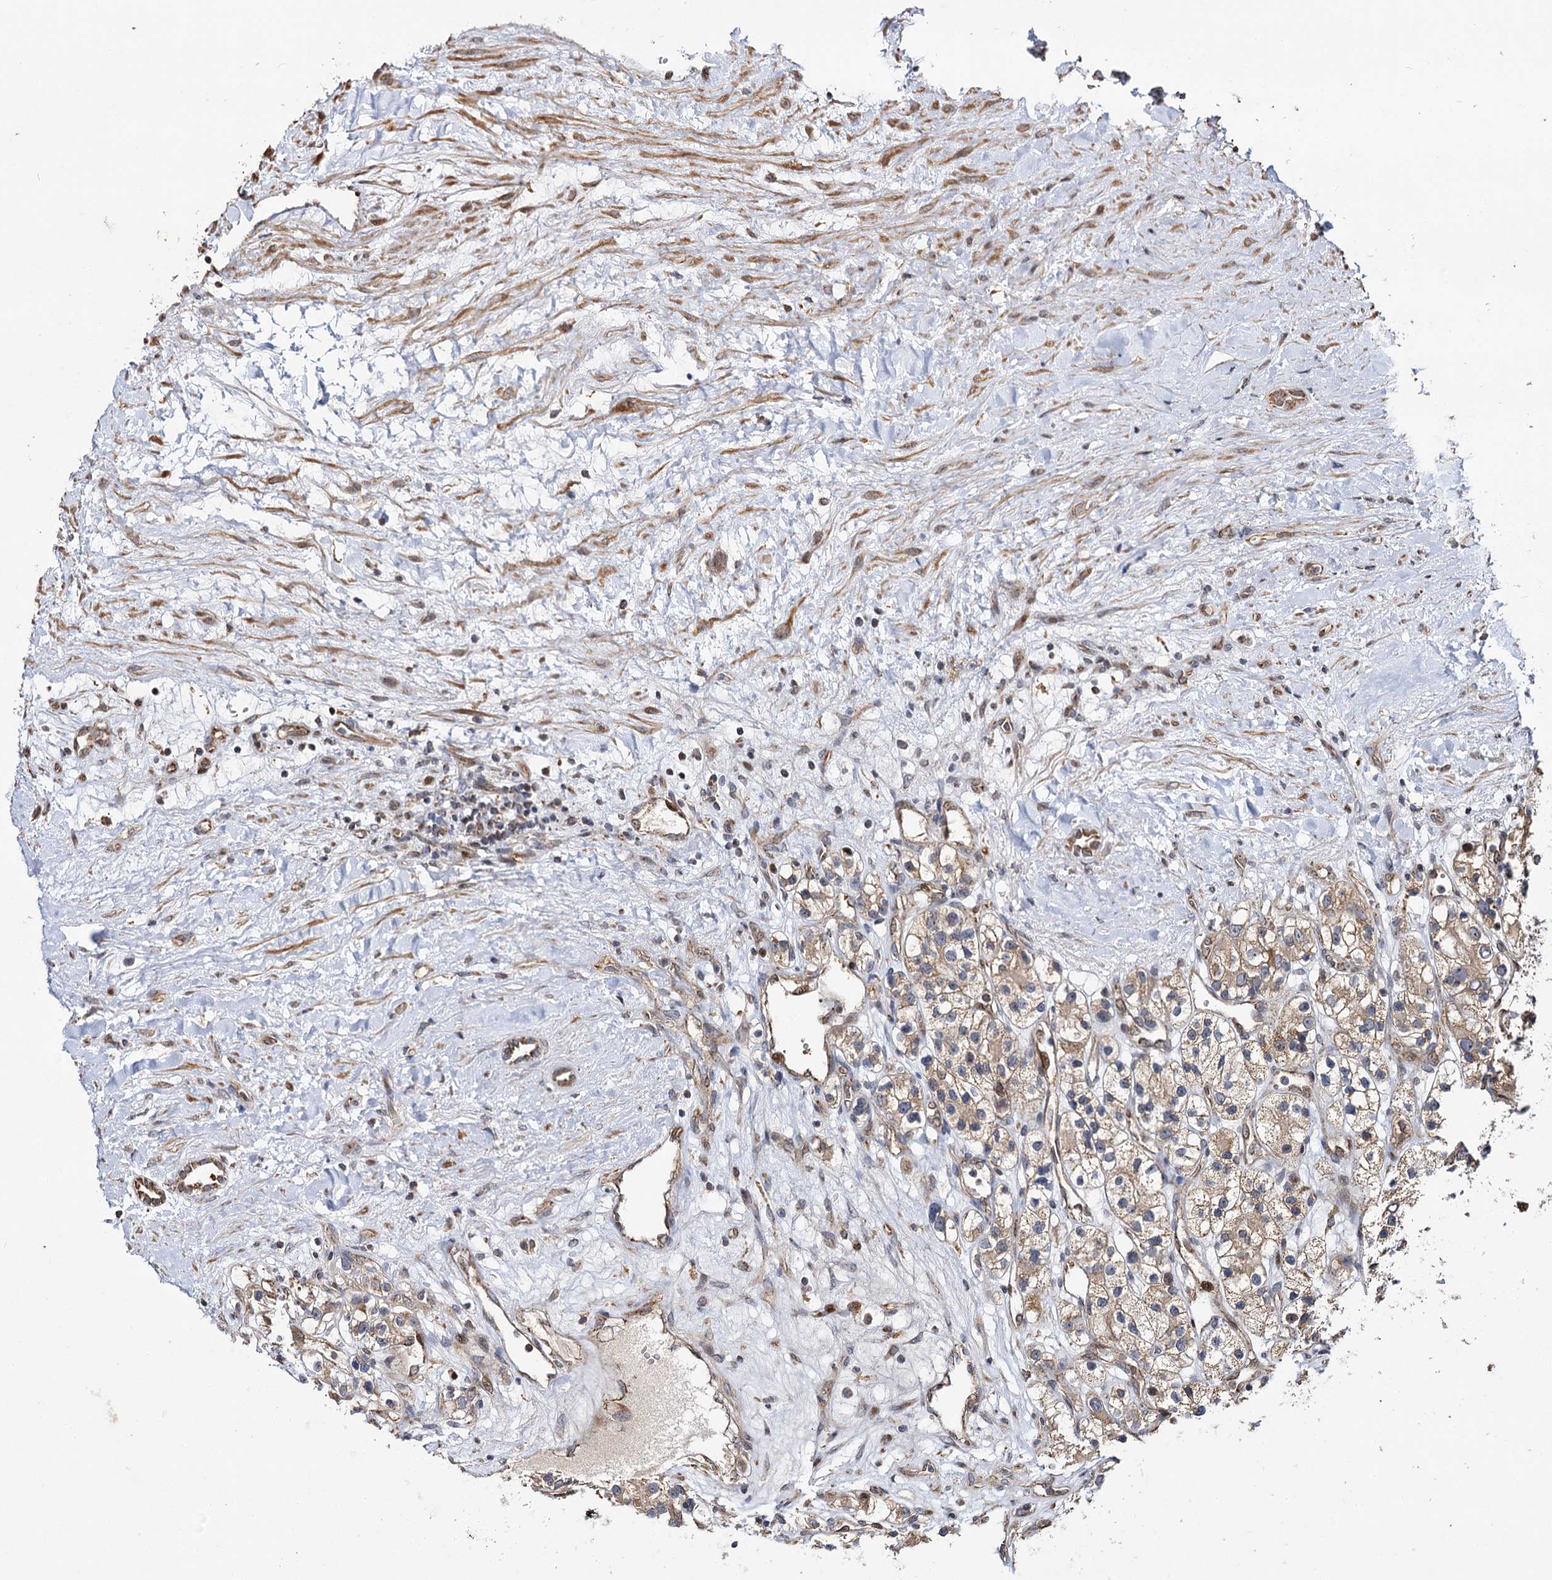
{"staining": {"intensity": "weak", "quantity": "25%-75%", "location": "cytoplasmic/membranous"}, "tissue": "renal cancer", "cell_type": "Tumor cells", "image_type": "cancer", "snomed": [{"axis": "morphology", "description": "Adenocarcinoma, NOS"}, {"axis": "topography", "description": "Kidney"}], "caption": "Approximately 25%-75% of tumor cells in renal cancer (adenocarcinoma) demonstrate weak cytoplasmic/membranous protein staining as visualized by brown immunohistochemical staining.", "gene": "CEP76", "patient": {"sex": "female", "age": 57}}